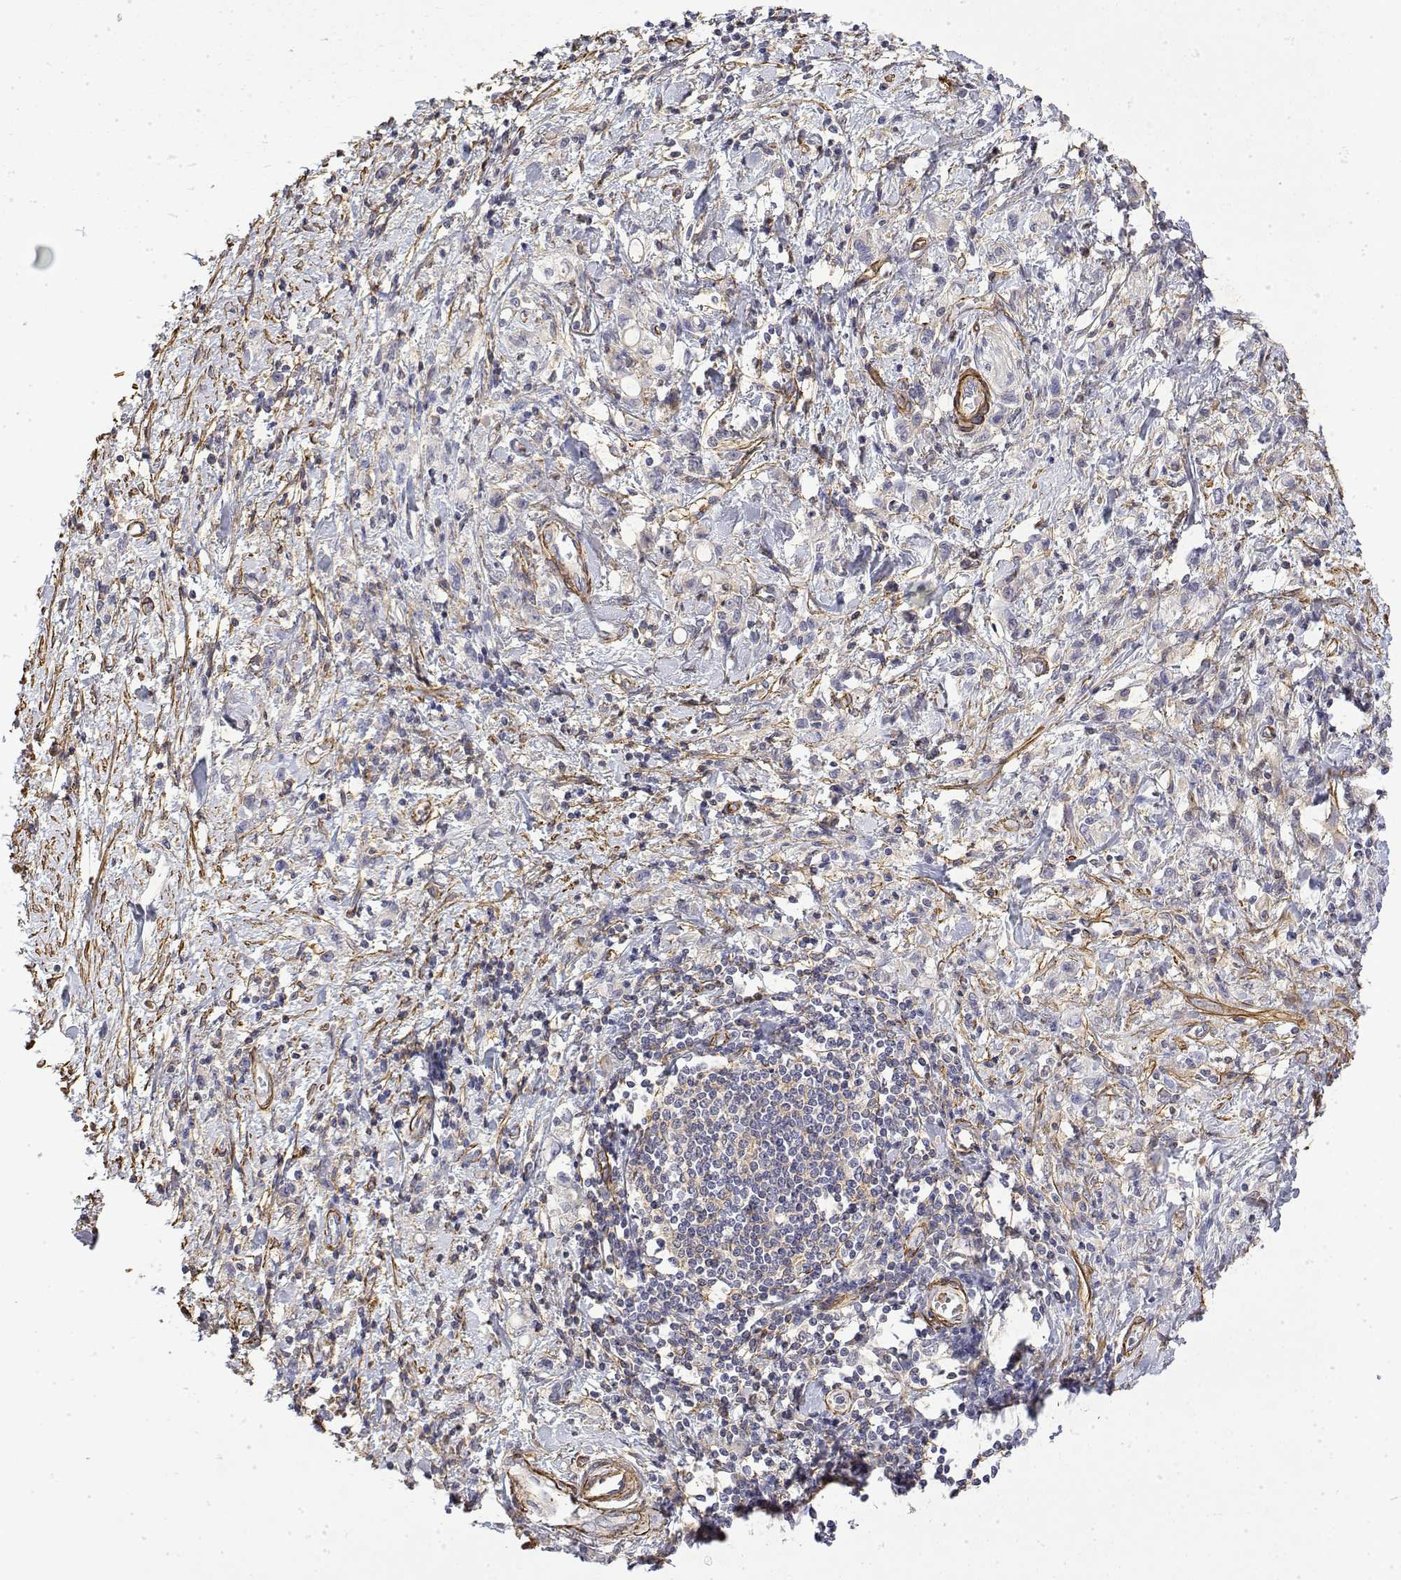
{"staining": {"intensity": "negative", "quantity": "none", "location": "none"}, "tissue": "stomach cancer", "cell_type": "Tumor cells", "image_type": "cancer", "snomed": [{"axis": "morphology", "description": "Adenocarcinoma, NOS"}, {"axis": "topography", "description": "Stomach"}], "caption": "IHC image of neoplastic tissue: human stomach adenocarcinoma stained with DAB demonstrates no significant protein positivity in tumor cells. (DAB (3,3'-diaminobenzidine) IHC, high magnification).", "gene": "SOWAHD", "patient": {"sex": "male", "age": 77}}